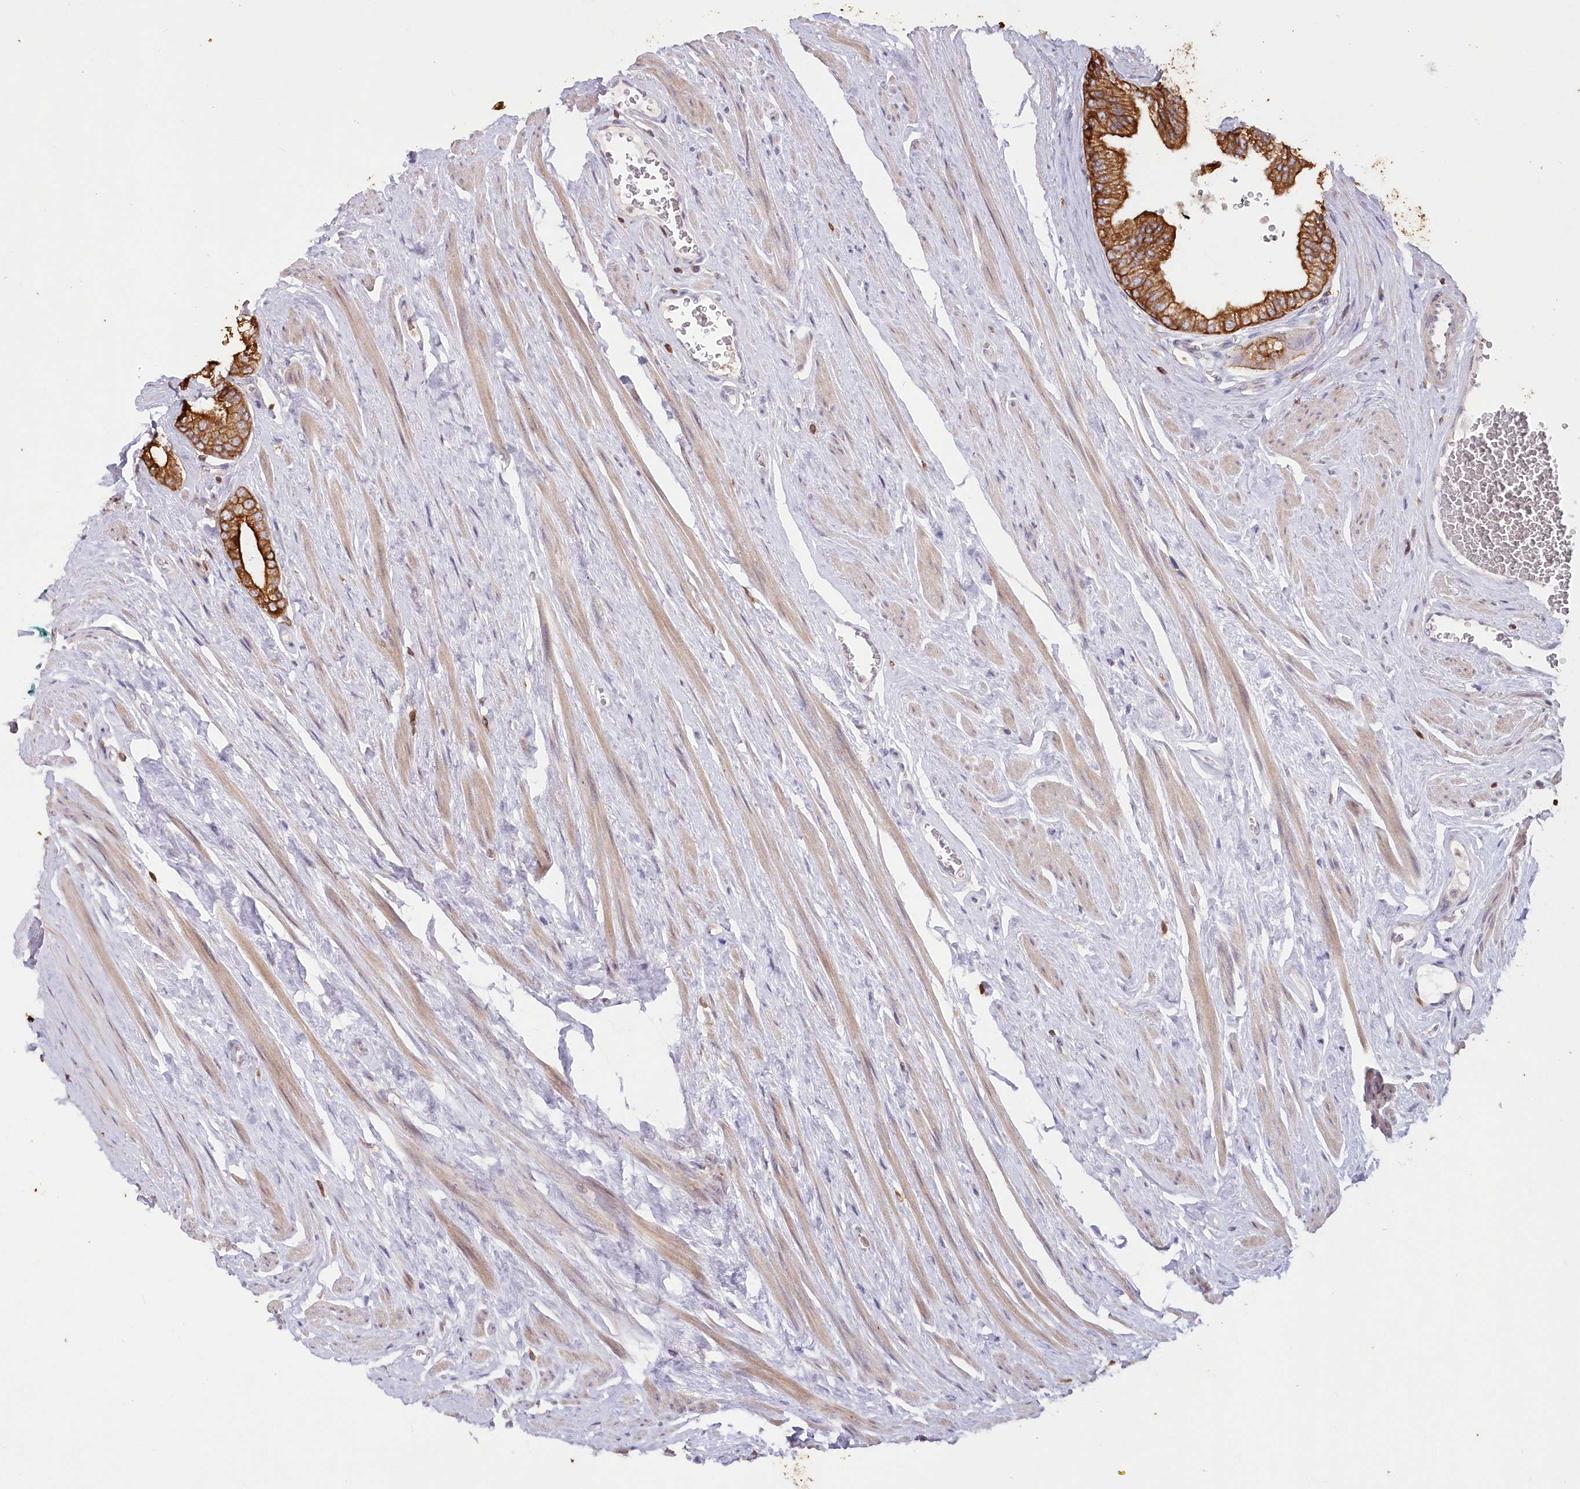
{"staining": {"intensity": "moderate", "quantity": ">75%", "location": "cytoplasmic/membranous"}, "tissue": "prostate cancer", "cell_type": "Tumor cells", "image_type": "cancer", "snomed": [{"axis": "morphology", "description": "Adenocarcinoma, Low grade"}, {"axis": "topography", "description": "Prostate"}], "caption": "An image of human prostate adenocarcinoma (low-grade) stained for a protein exhibits moderate cytoplasmic/membranous brown staining in tumor cells. (Brightfield microscopy of DAB IHC at high magnification).", "gene": "SNED1", "patient": {"sex": "male", "age": 63}}